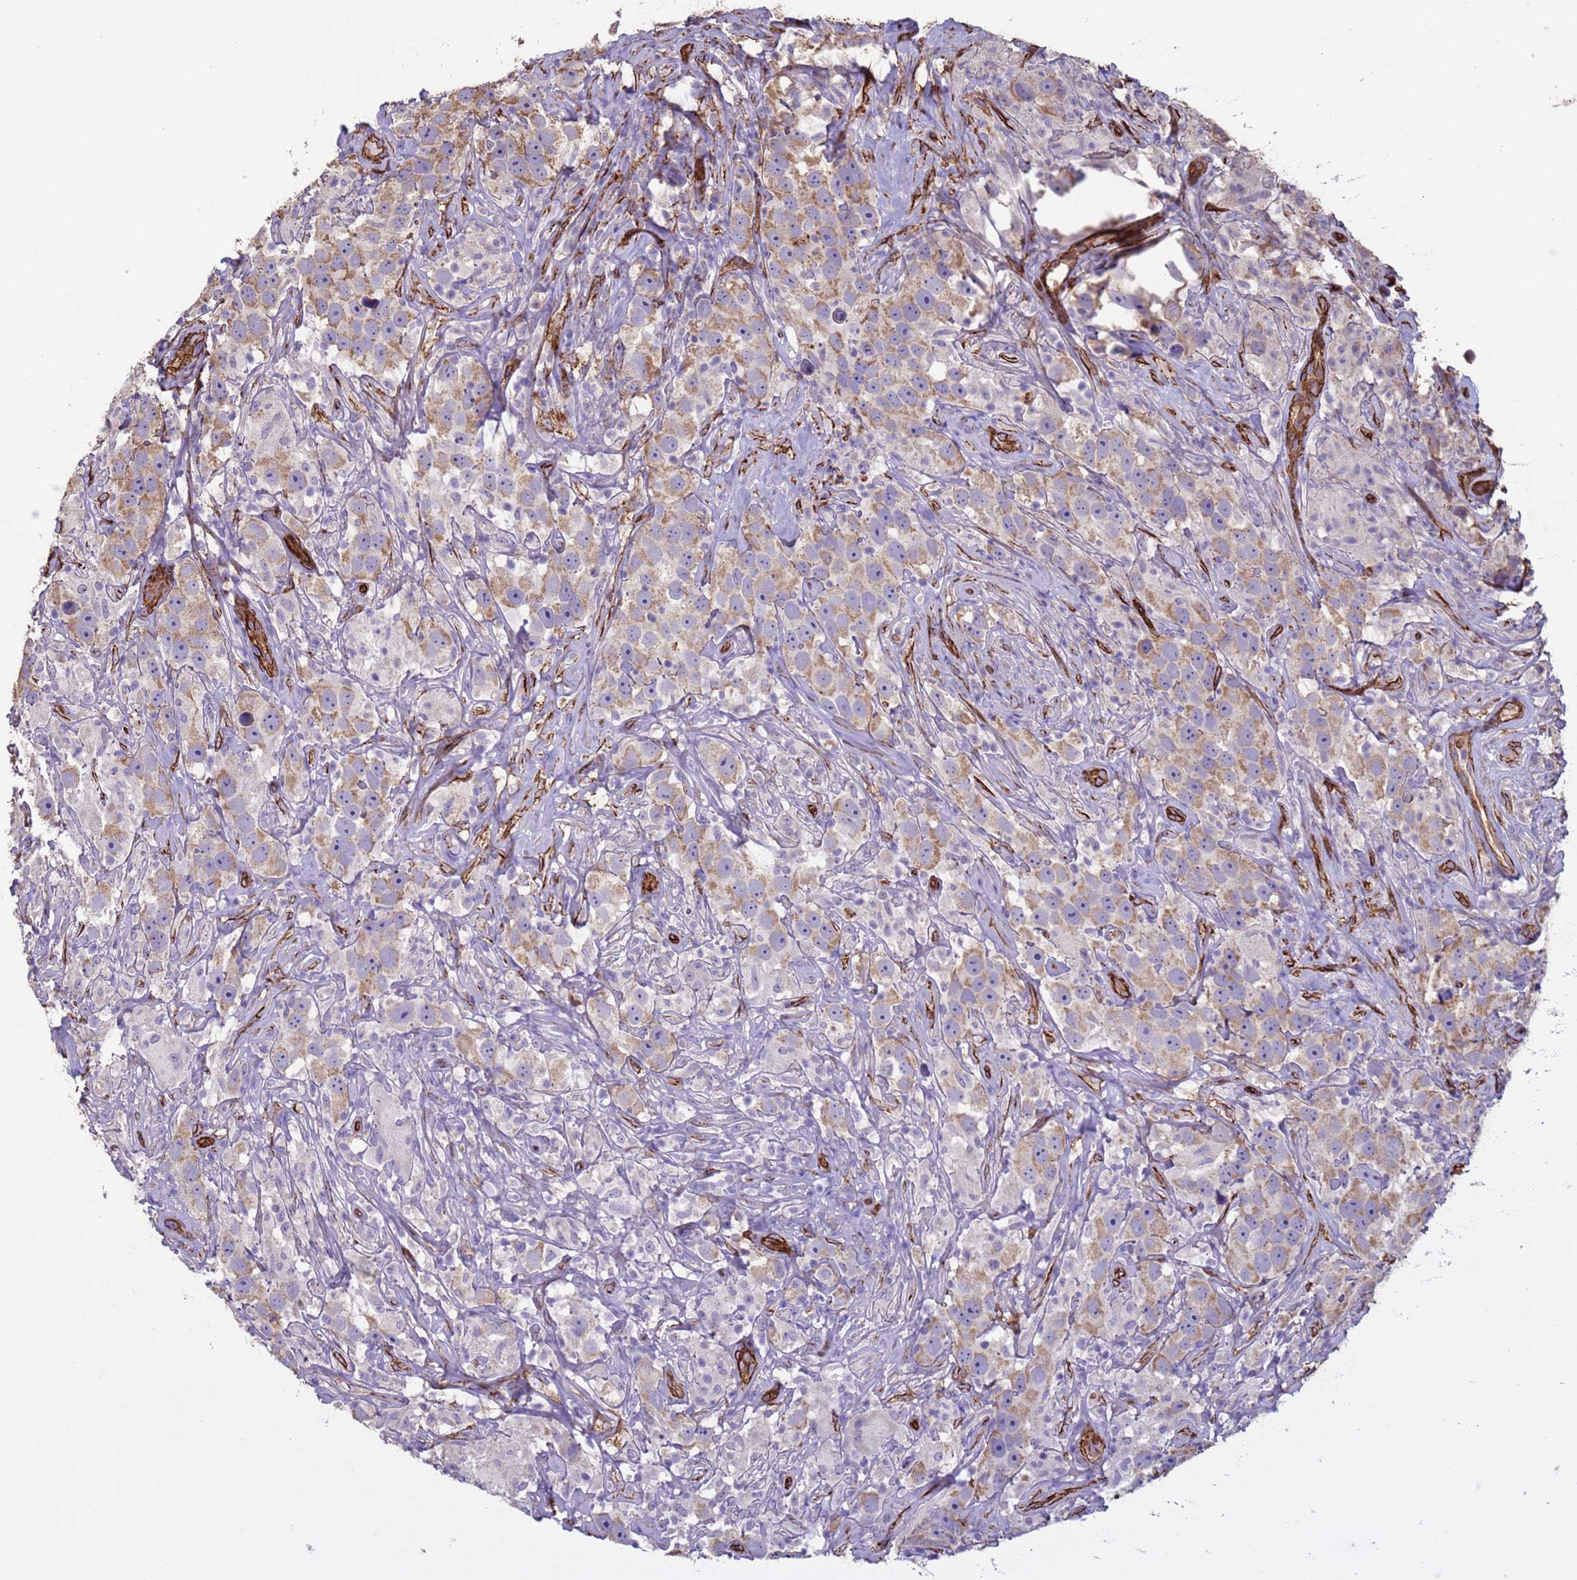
{"staining": {"intensity": "moderate", "quantity": "25%-75%", "location": "cytoplasmic/membranous"}, "tissue": "testis cancer", "cell_type": "Tumor cells", "image_type": "cancer", "snomed": [{"axis": "morphology", "description": "Seminoma, NOS"}, {"axis": "topography", "description": "Testis"}], "caption": "Brown immunohistochemical staining in testis seminoma exhibits moderate cytoplasmic/membranous staining in approximately 25%-75% of tumor cells.", "gene": "GASK1A", "patient": {"sex": "male", "age": 49}}